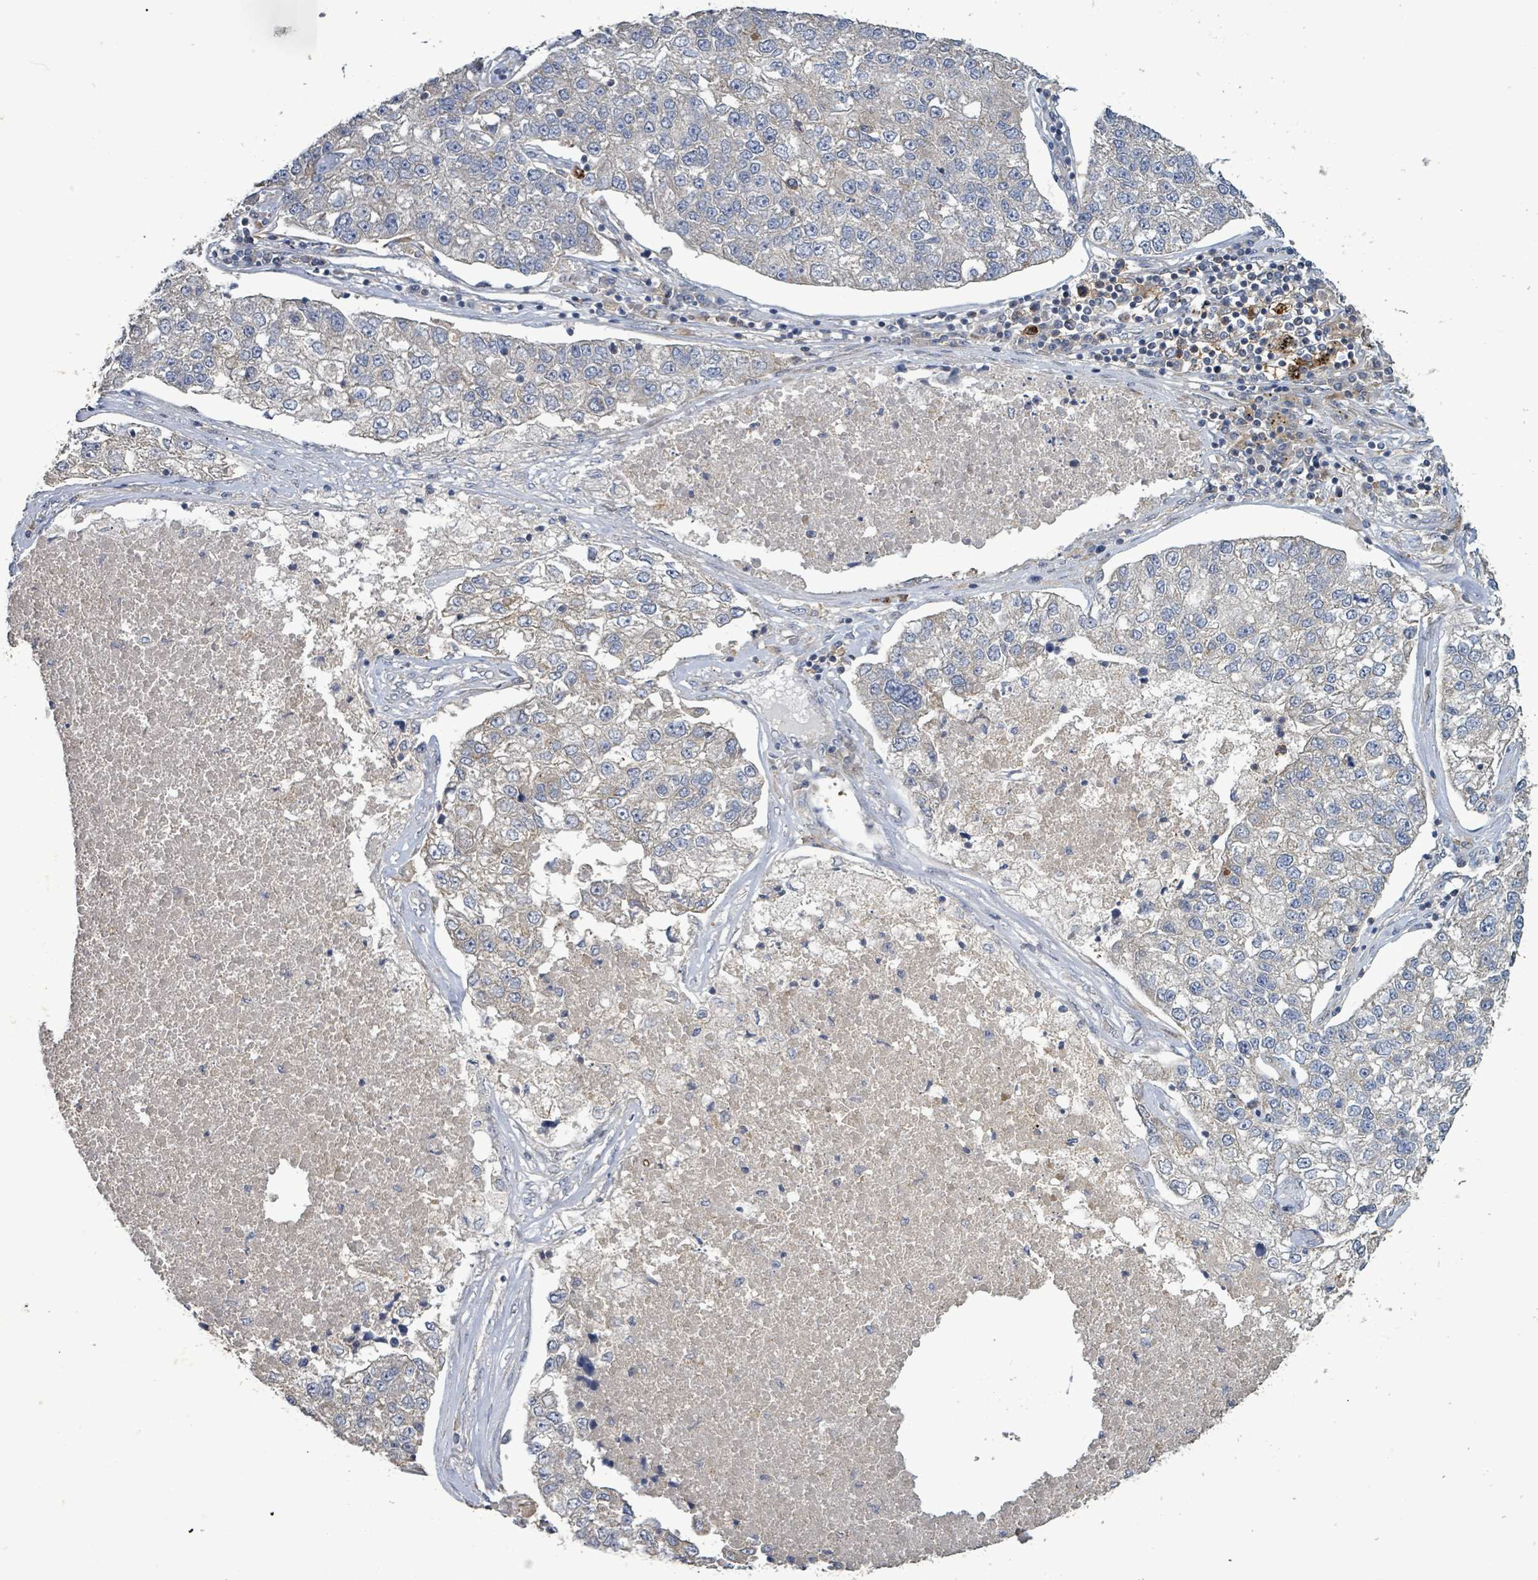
{"staining": {"intensity": "negative", "quantity": "none", "location": "none"}, "tissue": "lung cancer", "cell_type": "Tumor cells", "image_type": "cancer", "snomed": [{"axis": "morphology", "description": "Adenocarcinoma, NOS"}, {"axis": "topography", "description": "Lung"}], "caption": "Photomicrograph shows no protein expression in tumor cells of lung cancer tissue.", "gene": "PLAAT1", "patient": {"sex": "male", "age": 49}}